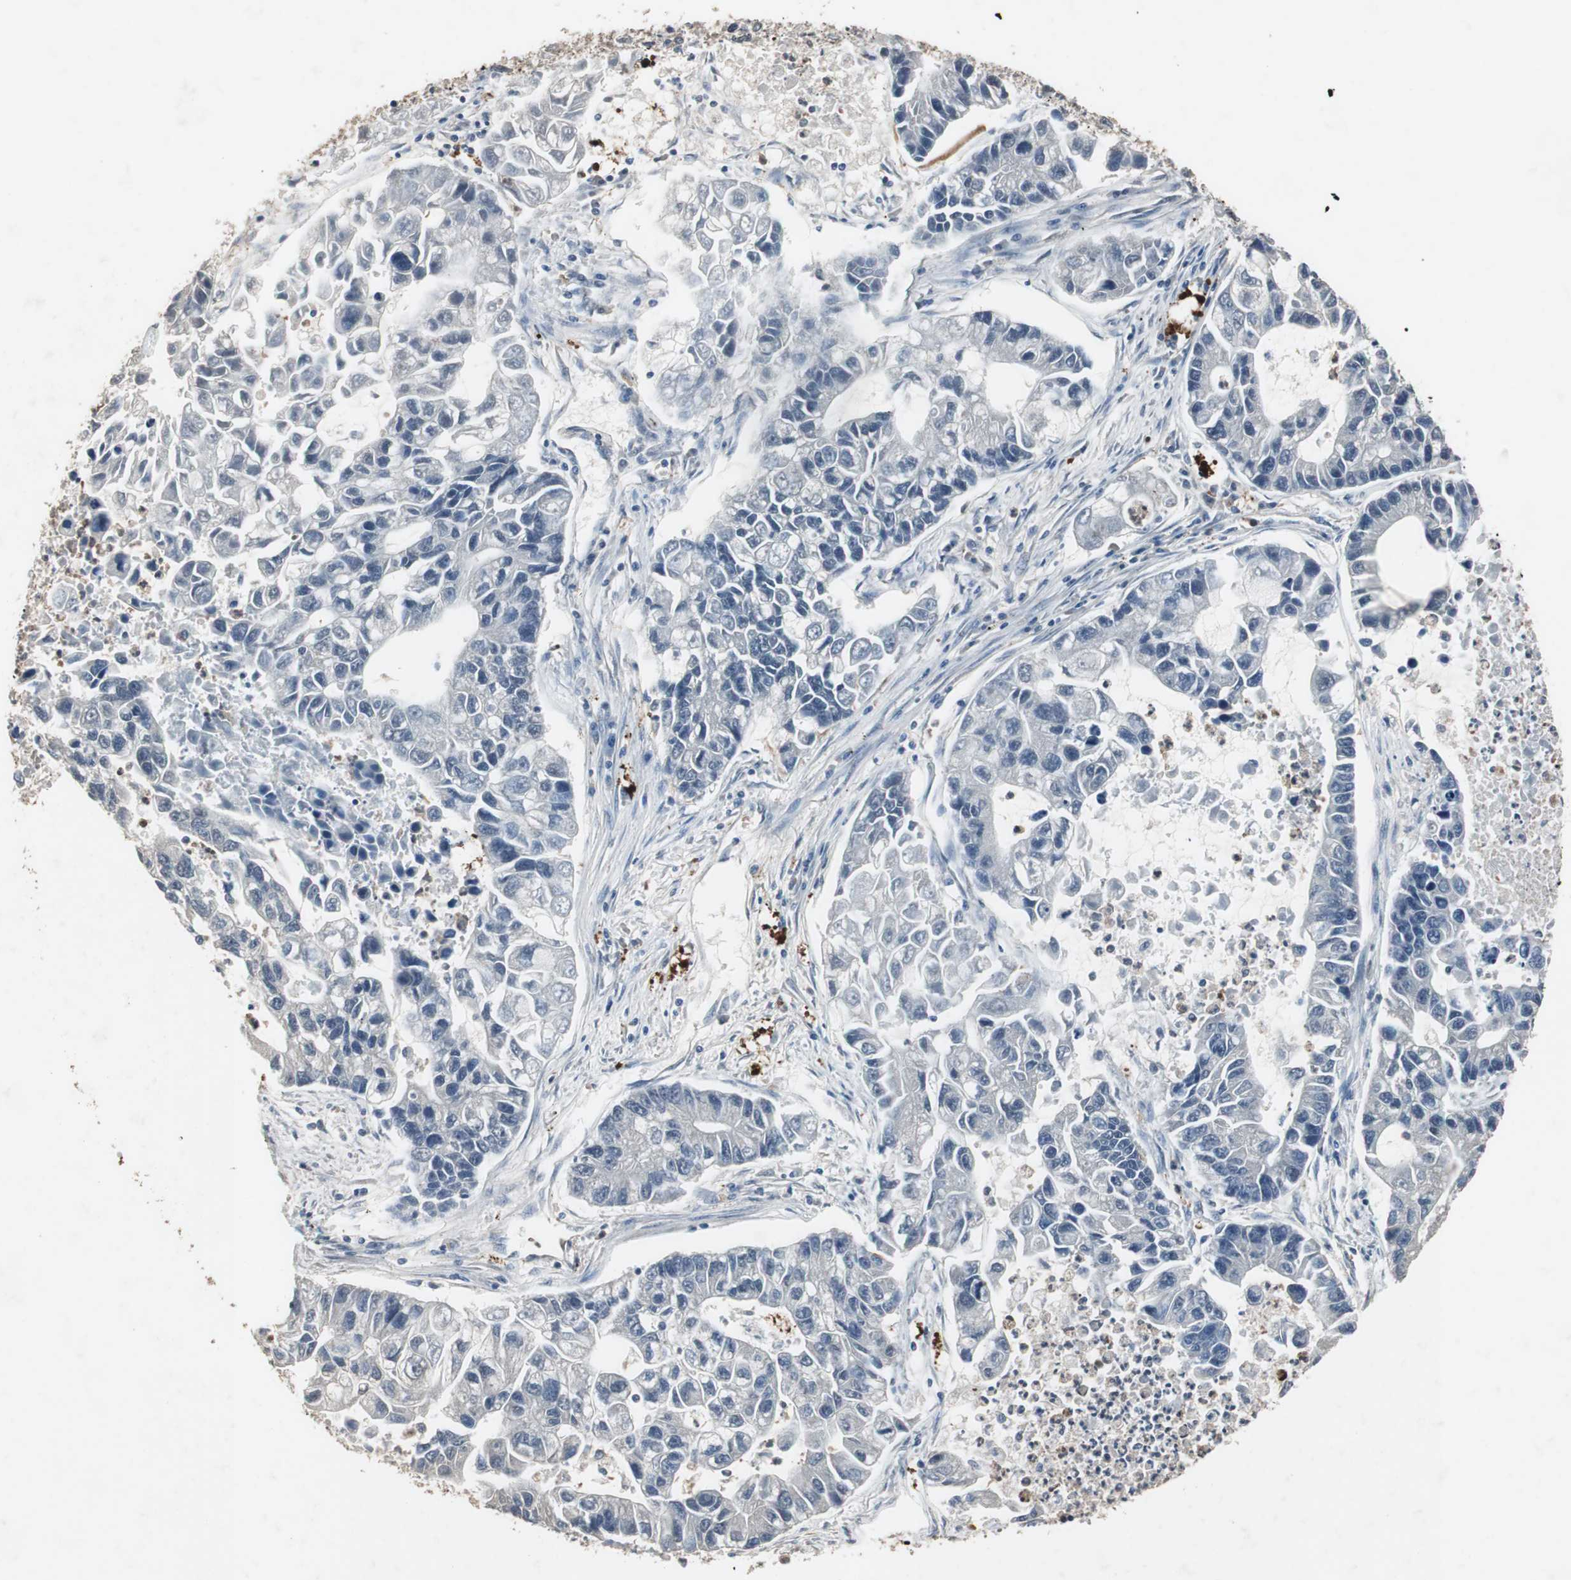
{"staining": {"intensity": "negative", "quantity": "none", "location": "none"}, "tissue": "lung cancer", "cell_type": "Tumor cells", "image_type": "cancer", "snomed": [{"axis": "morphology", "description": "Adenocarcinoma, NOS"}, {"axis": "topography", "description": "Lung"}], "caption": "Histopathology image shows no significant protein staining in tumor cells of lung cancer (adenocarcinoma).", "gene": "ADNP2", "patient": {"sex": "female", "age": 51}}